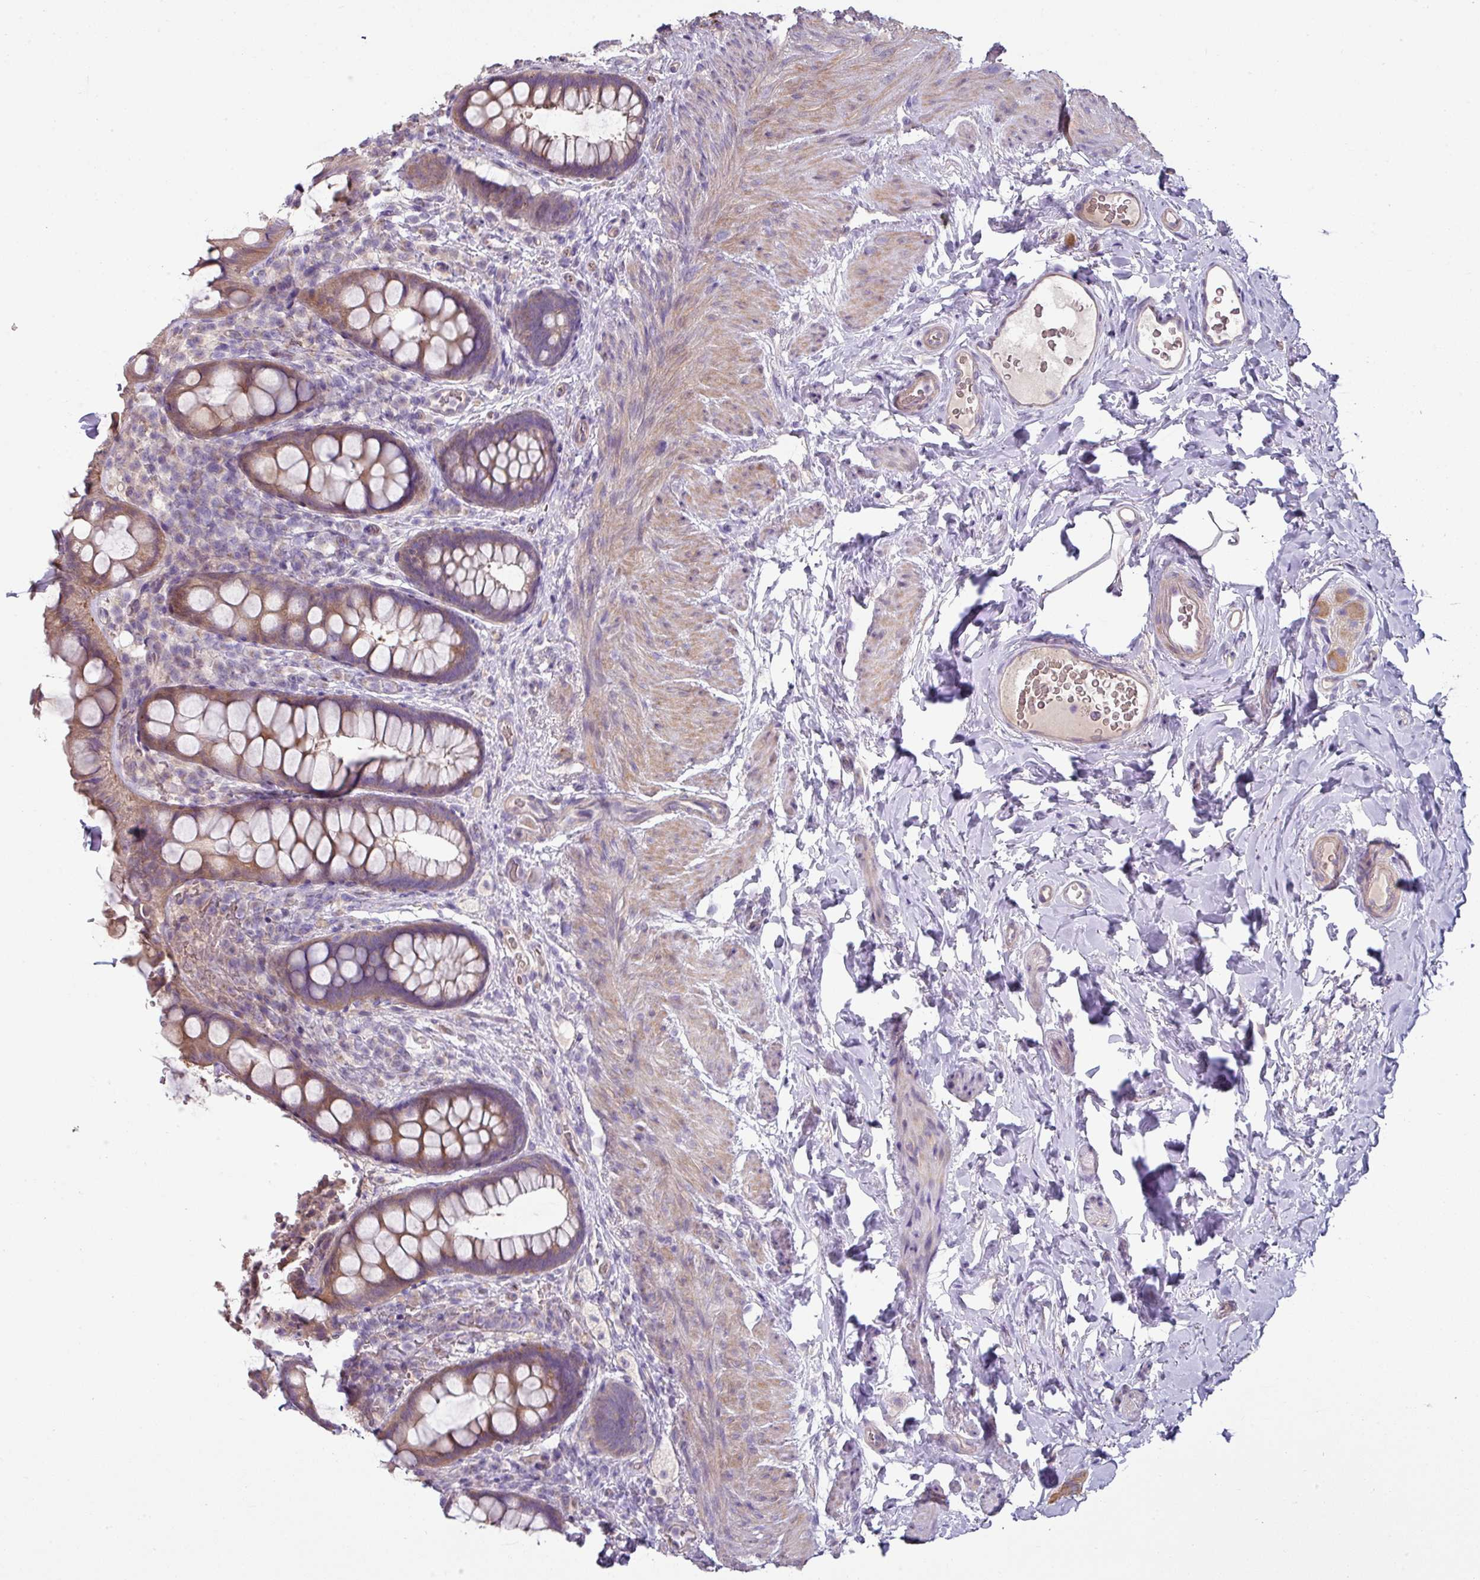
{"staining": {"intensity": "moderate", "quantity": ">75%", "location": "cytoplasmic/membranous"}, "tissue": "rectum", "cell_type": "Glandular cells", "image_type": "normal", "snomed": [{"axis": "morphology", "description": "Normal tissue, NOS"}, {"axis": "topography", "description": "Rectum"}, {"axis": "topography", "description": "Peripheral nerve tissue"}], "caption": "Protein positivity by immunohistochemistry (IHC) exhibits moderate cytoplasmic/membranous expression in about >75% of glandular cells in unremarkable rectum. The staining is performed using DAB (3,3'-diaminobenzidine) brown chromogen to label protein expression. The nuclei are counter-stained blue using hematoxylin.", "gene": "LRRC9", "patient": {"sex": "female", "age": 69}}